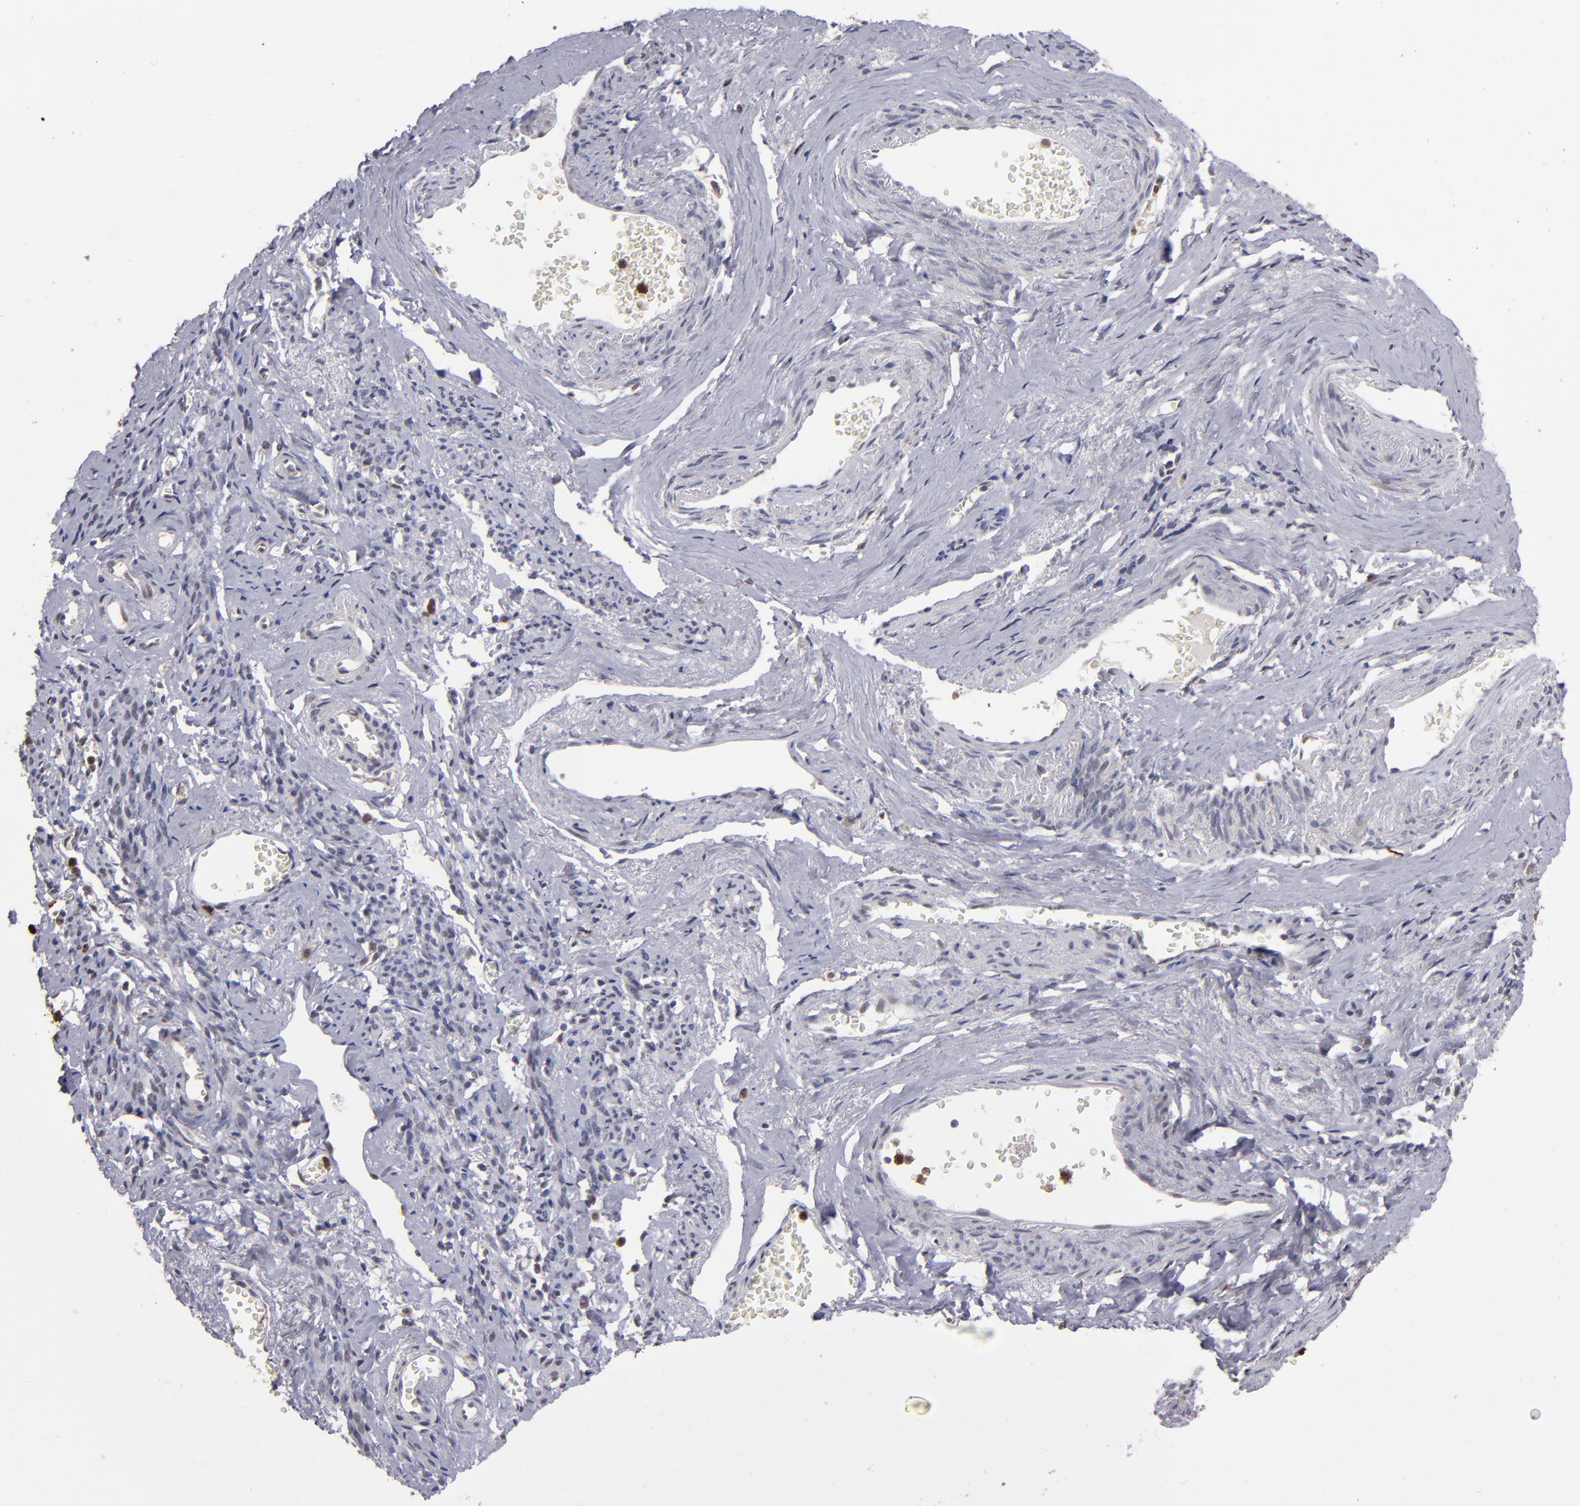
{"staining": {"intensity": "negative", "quantity": "none", "location": "none"}, "tissue": "endometrial cancer", "cell_type": "Tumor cells", "image_type": "cancer", "snomed": [{"axis": "morphology", "description": "Adenocarcinoma, NOS"}, {"axis": "topography", "description": "Endometrium"}], "caption": "Tumor cells show no significant expression in endometrial adenocarcinoma.", "gene": "RREB1", "patient": {"sex": "female", "age": 75}}